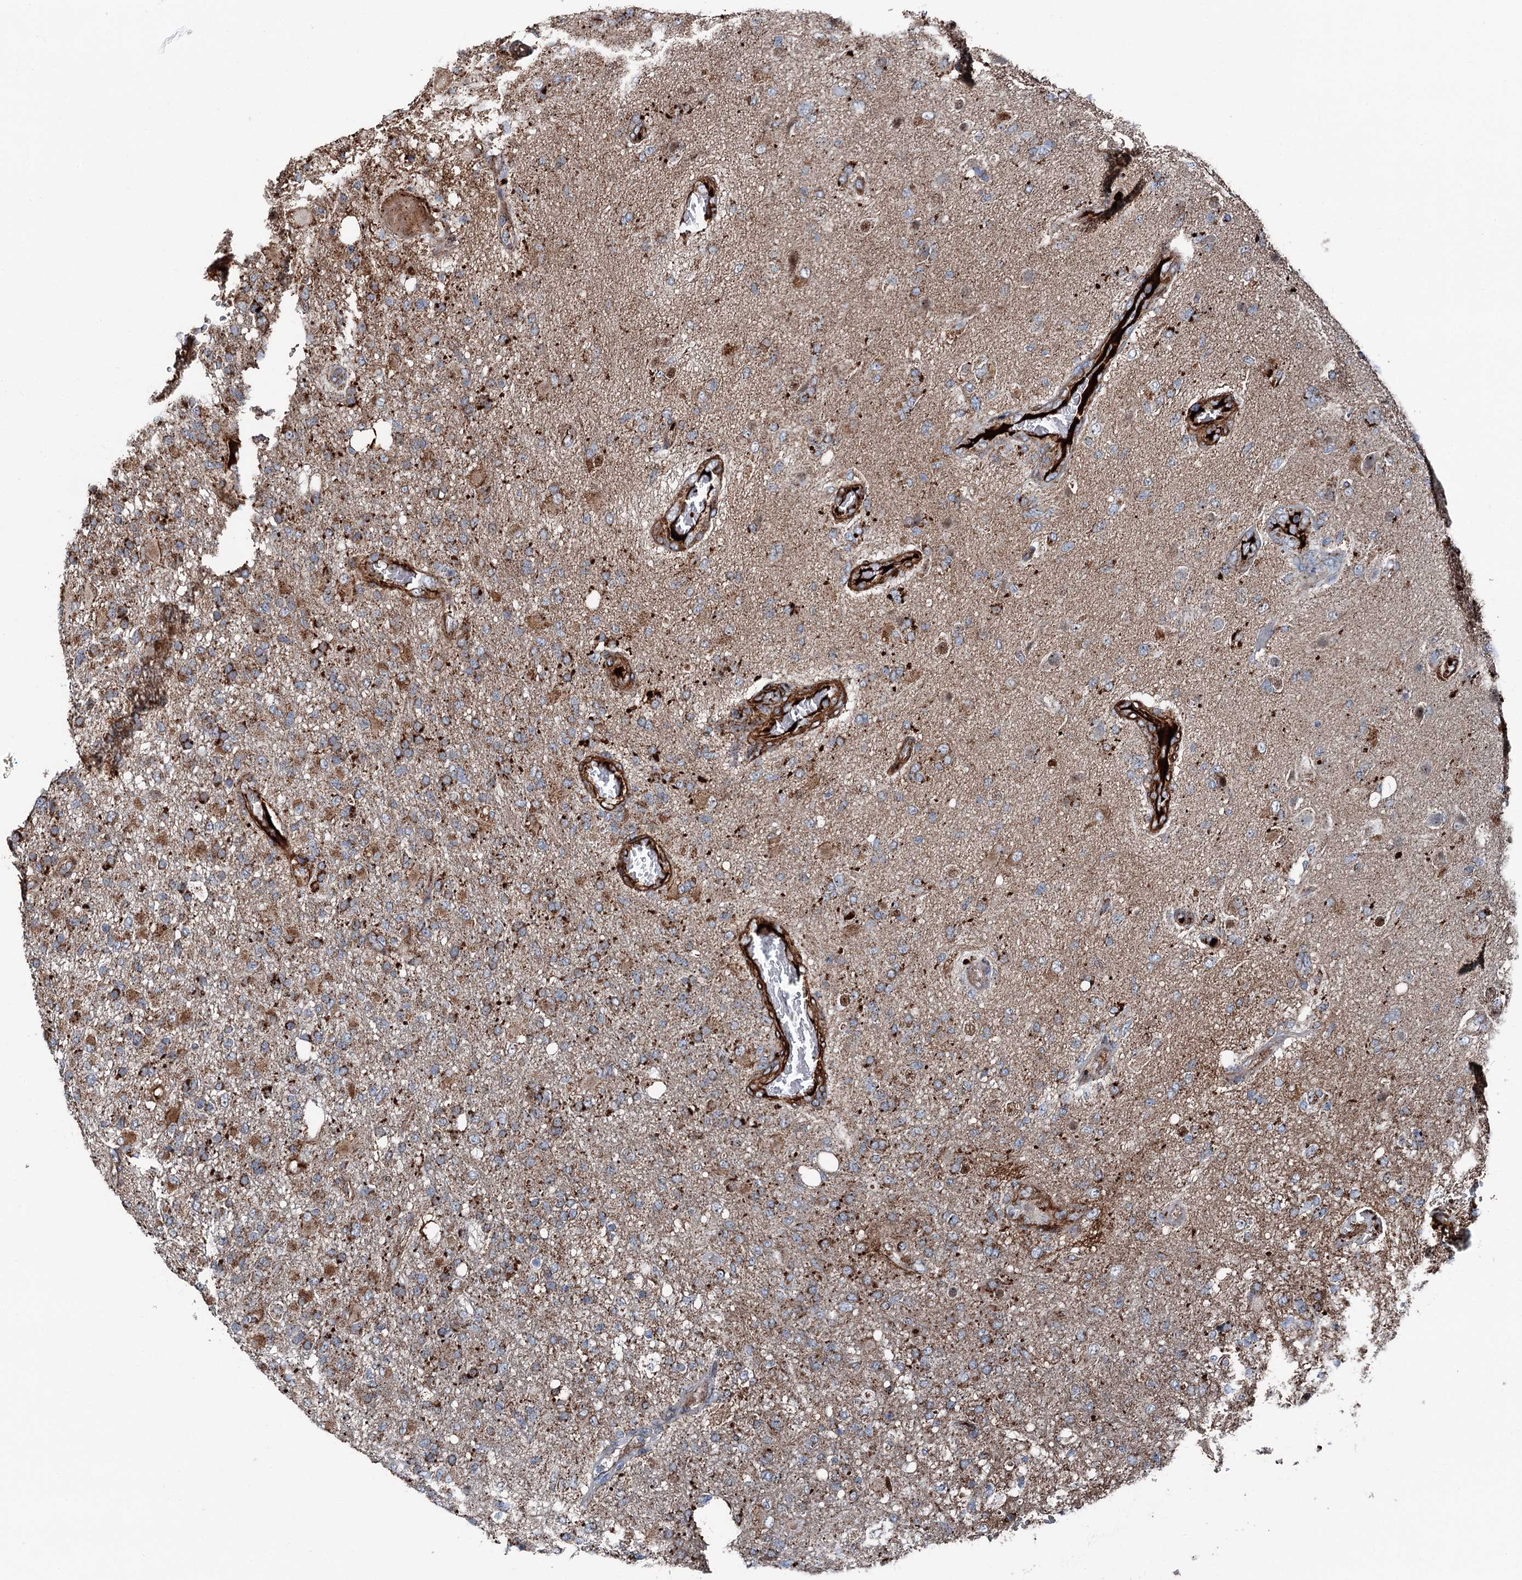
{"staining": {"intensity": "strong", "quantity": "25%-75%", "location": "cytoplasmic/membranous"}, "tissue": "glioma", "cell_type": "Tumor cells", "image_type": "cancer", "snomed": [{"axis": "morphology", "description": "Glioma, malignant, High grade"}, {"axis": "topography", "description": "Brain"}], "caption": "Strong cytoplasmic/membranous staining for a protein is seen in approximately 25%-75% of tumor cells of glioma using immunohistochemistry.", "gene": "DDIAS", "patient": {"sex": "female", "age": 74}}